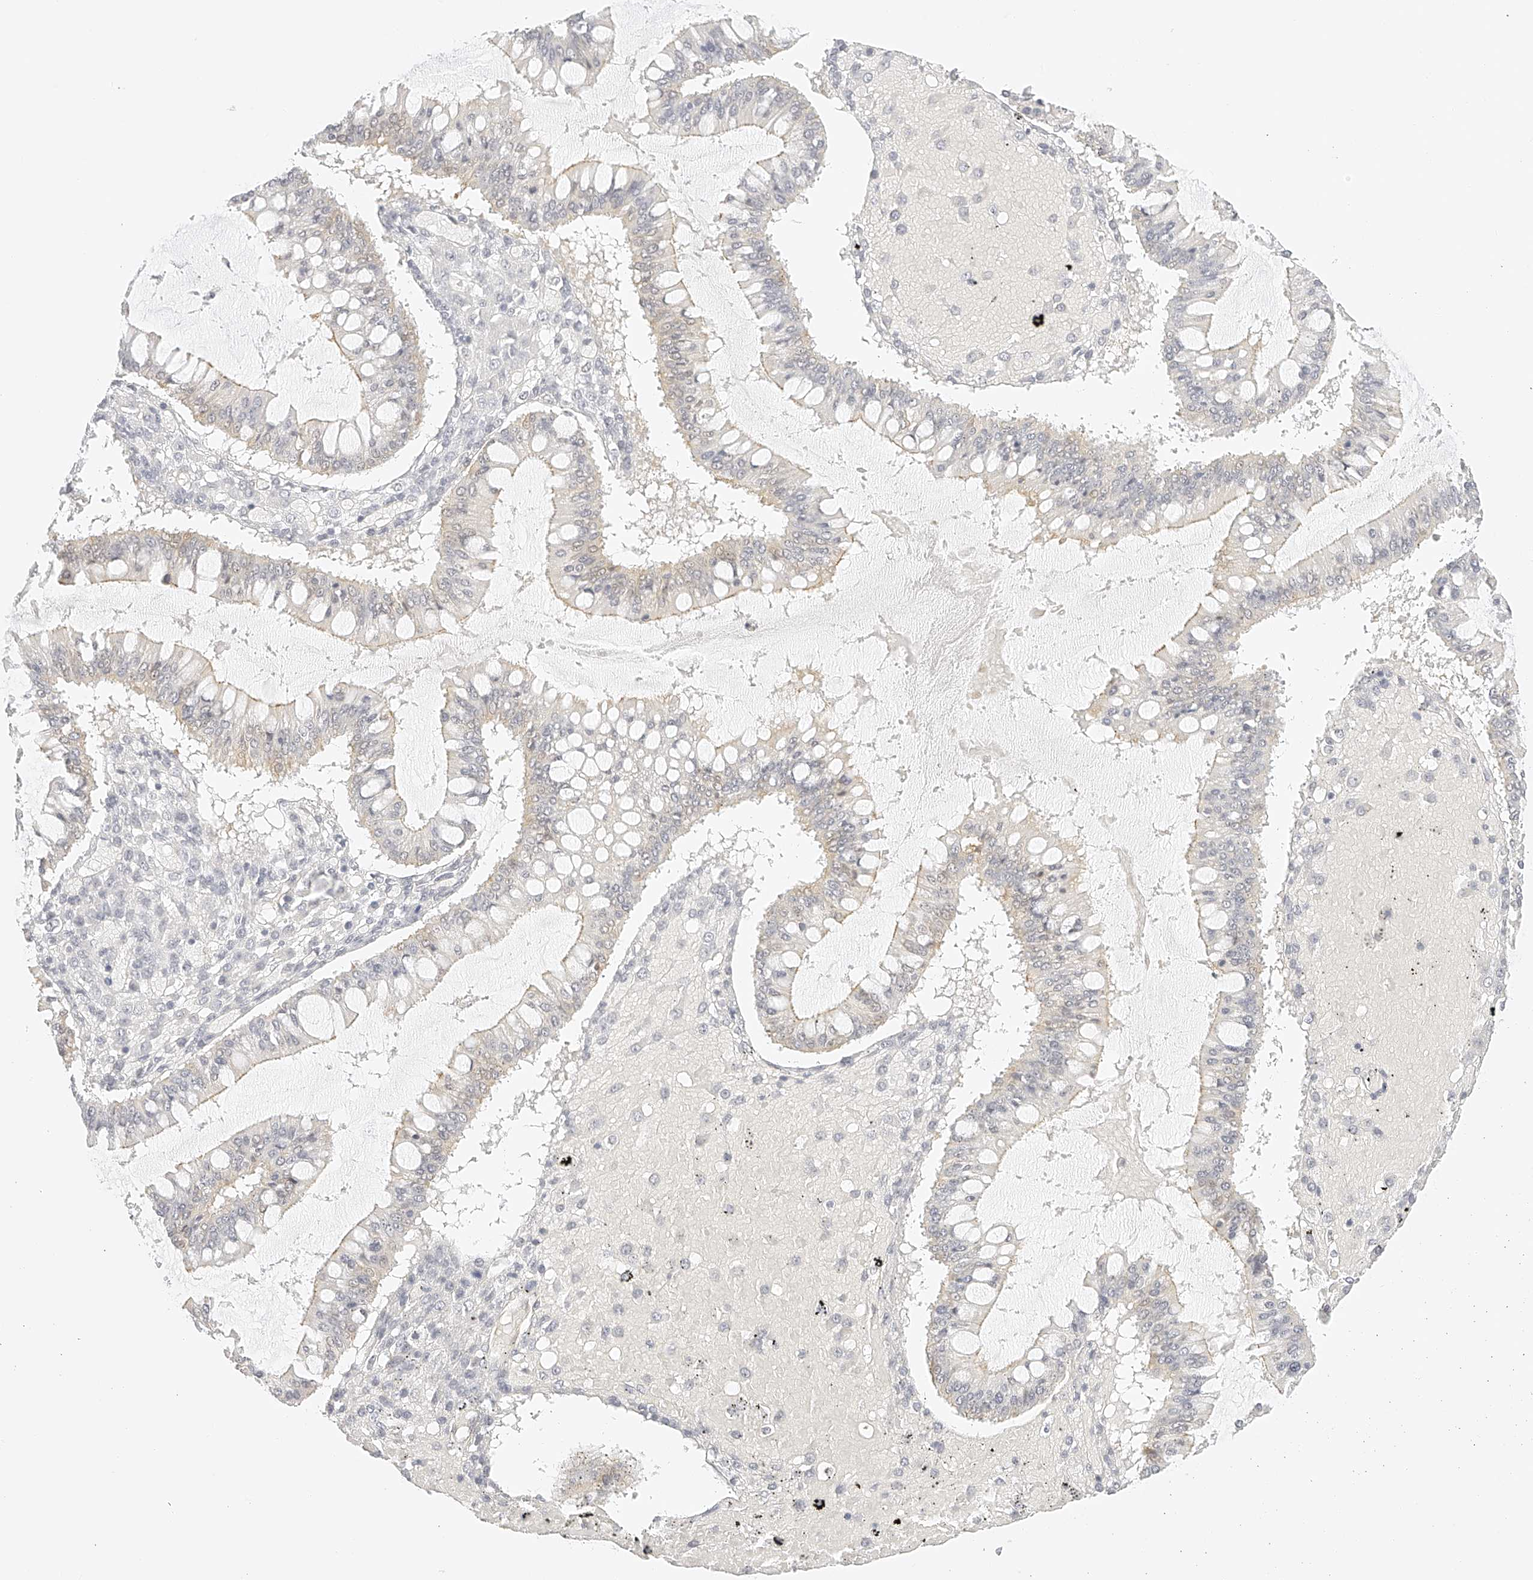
{"staining": {"intensity": "negative", "quantity": "none", "location": "none"}, "tissue": "ovarian cancer", "cell_type": "Tumor cells", "image_type": "cancer", "snomed": [{"axis": "morphology", "description": "Cystadenocarcinoma, mucinous, NOS"}, {"axis": "topography", "description": "Ovary"}], "caption": "Immunohistochemical staining of human ovarian cancer demonstrates no significant staining in tumor cells. The staining was performed using DAB to visualize the protein expression in brown, while the nuclei were stained in blue with hematoxylin (Magnification: 20x).", "gene": "ZFP69", "patient": {"sex": "female", "age": 73}}